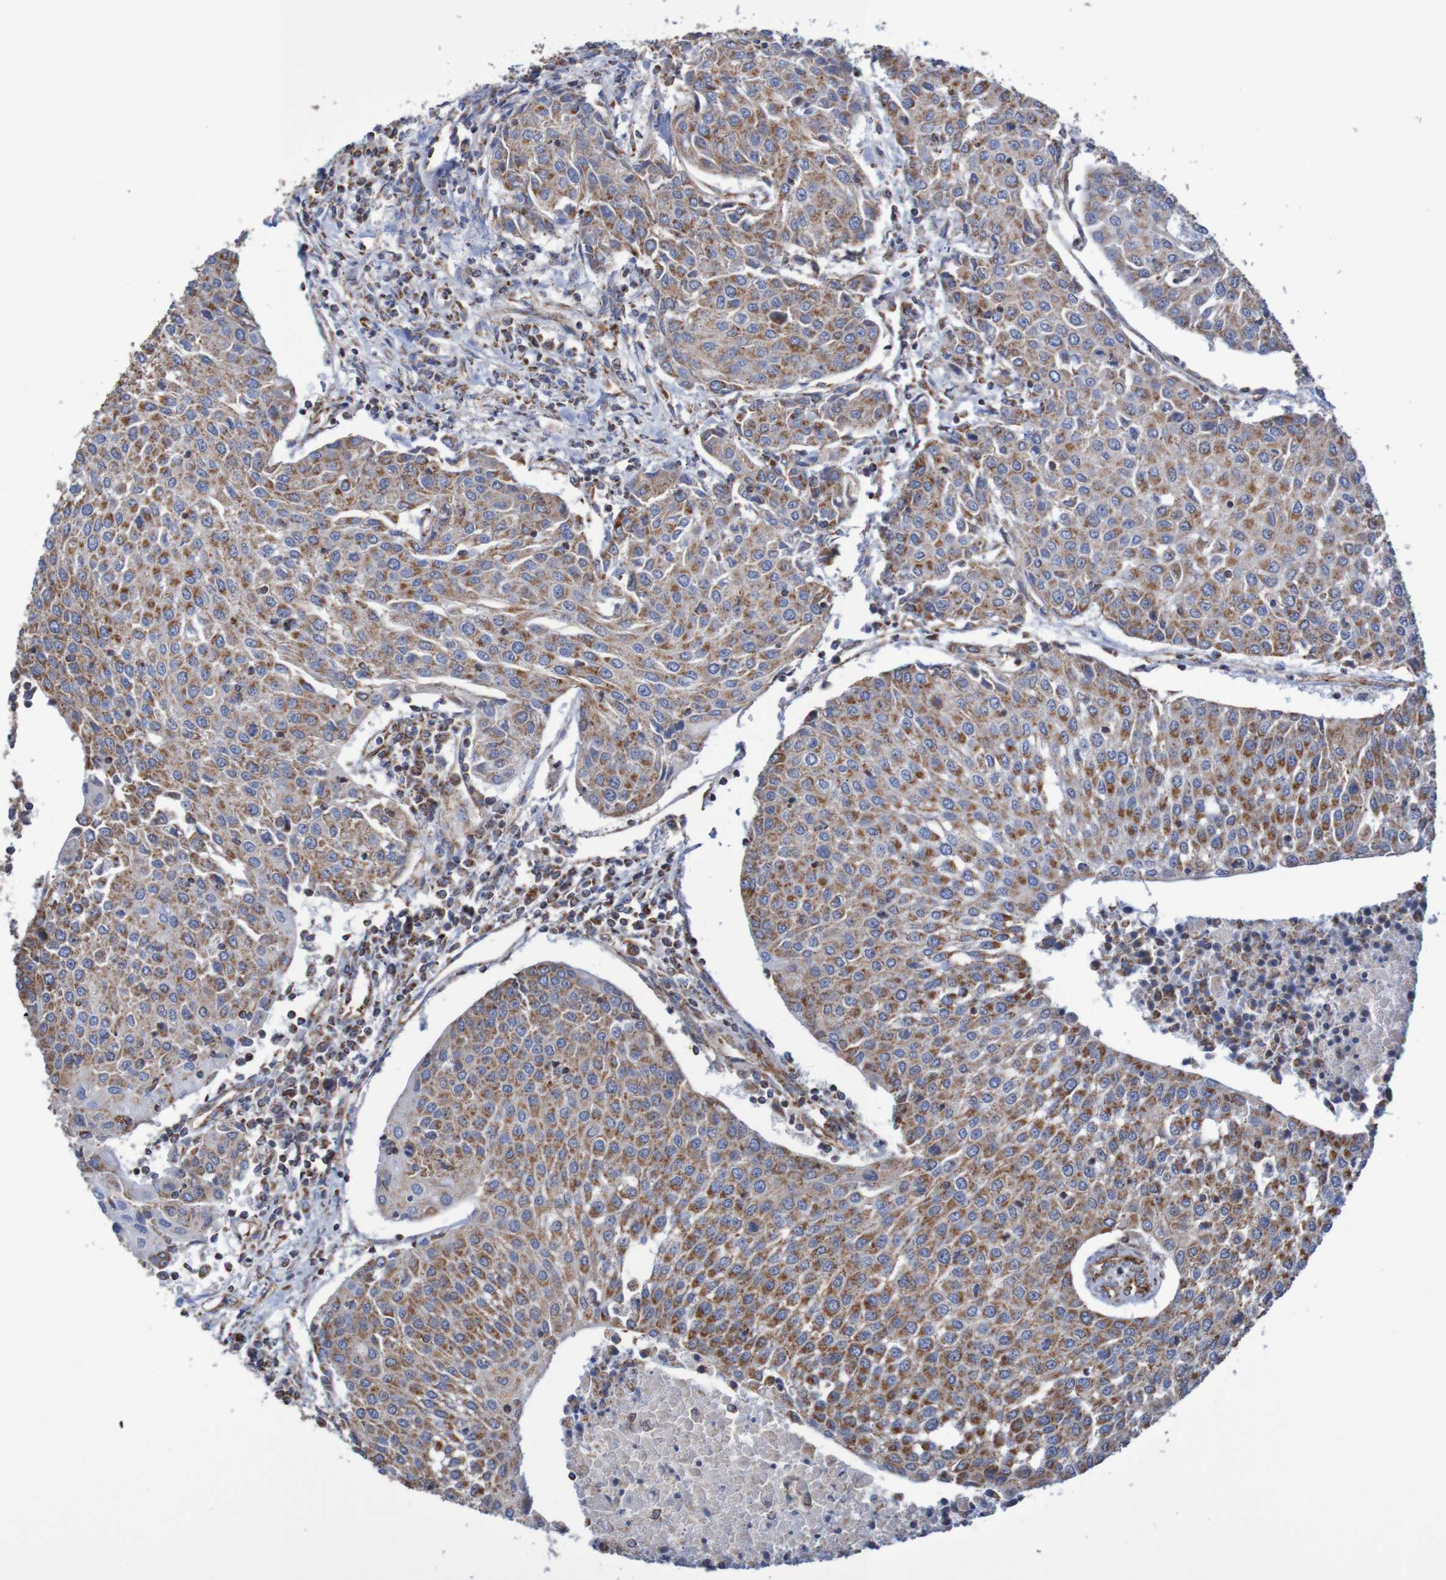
{"staining": {"intensity": "moderate", "quantity": ">75%", "location": "cytoplasmic/membranous"}, "tissue": "urothelial cancer", "cell_type": "Tumor cells", "image_type": "cancer", "snomed": [{"axis": "morphology", "description": "Urothelial carcinoma, High grade"}, {"axis": "topography", "description": "Urinary bladder"}], "caption": "Tumor cells exhibit medium levels of moderate cytoplasmic/membranous positivity in about >75% of cells in human urothelial carcinoma (high-grade). The protein is stained brown, and the nuclei are stained in blue (DAB IHC with brightfield microscopy, high magnification).", "gene": "MMEL1", "patient": {"sex": "female", "age": 85}}